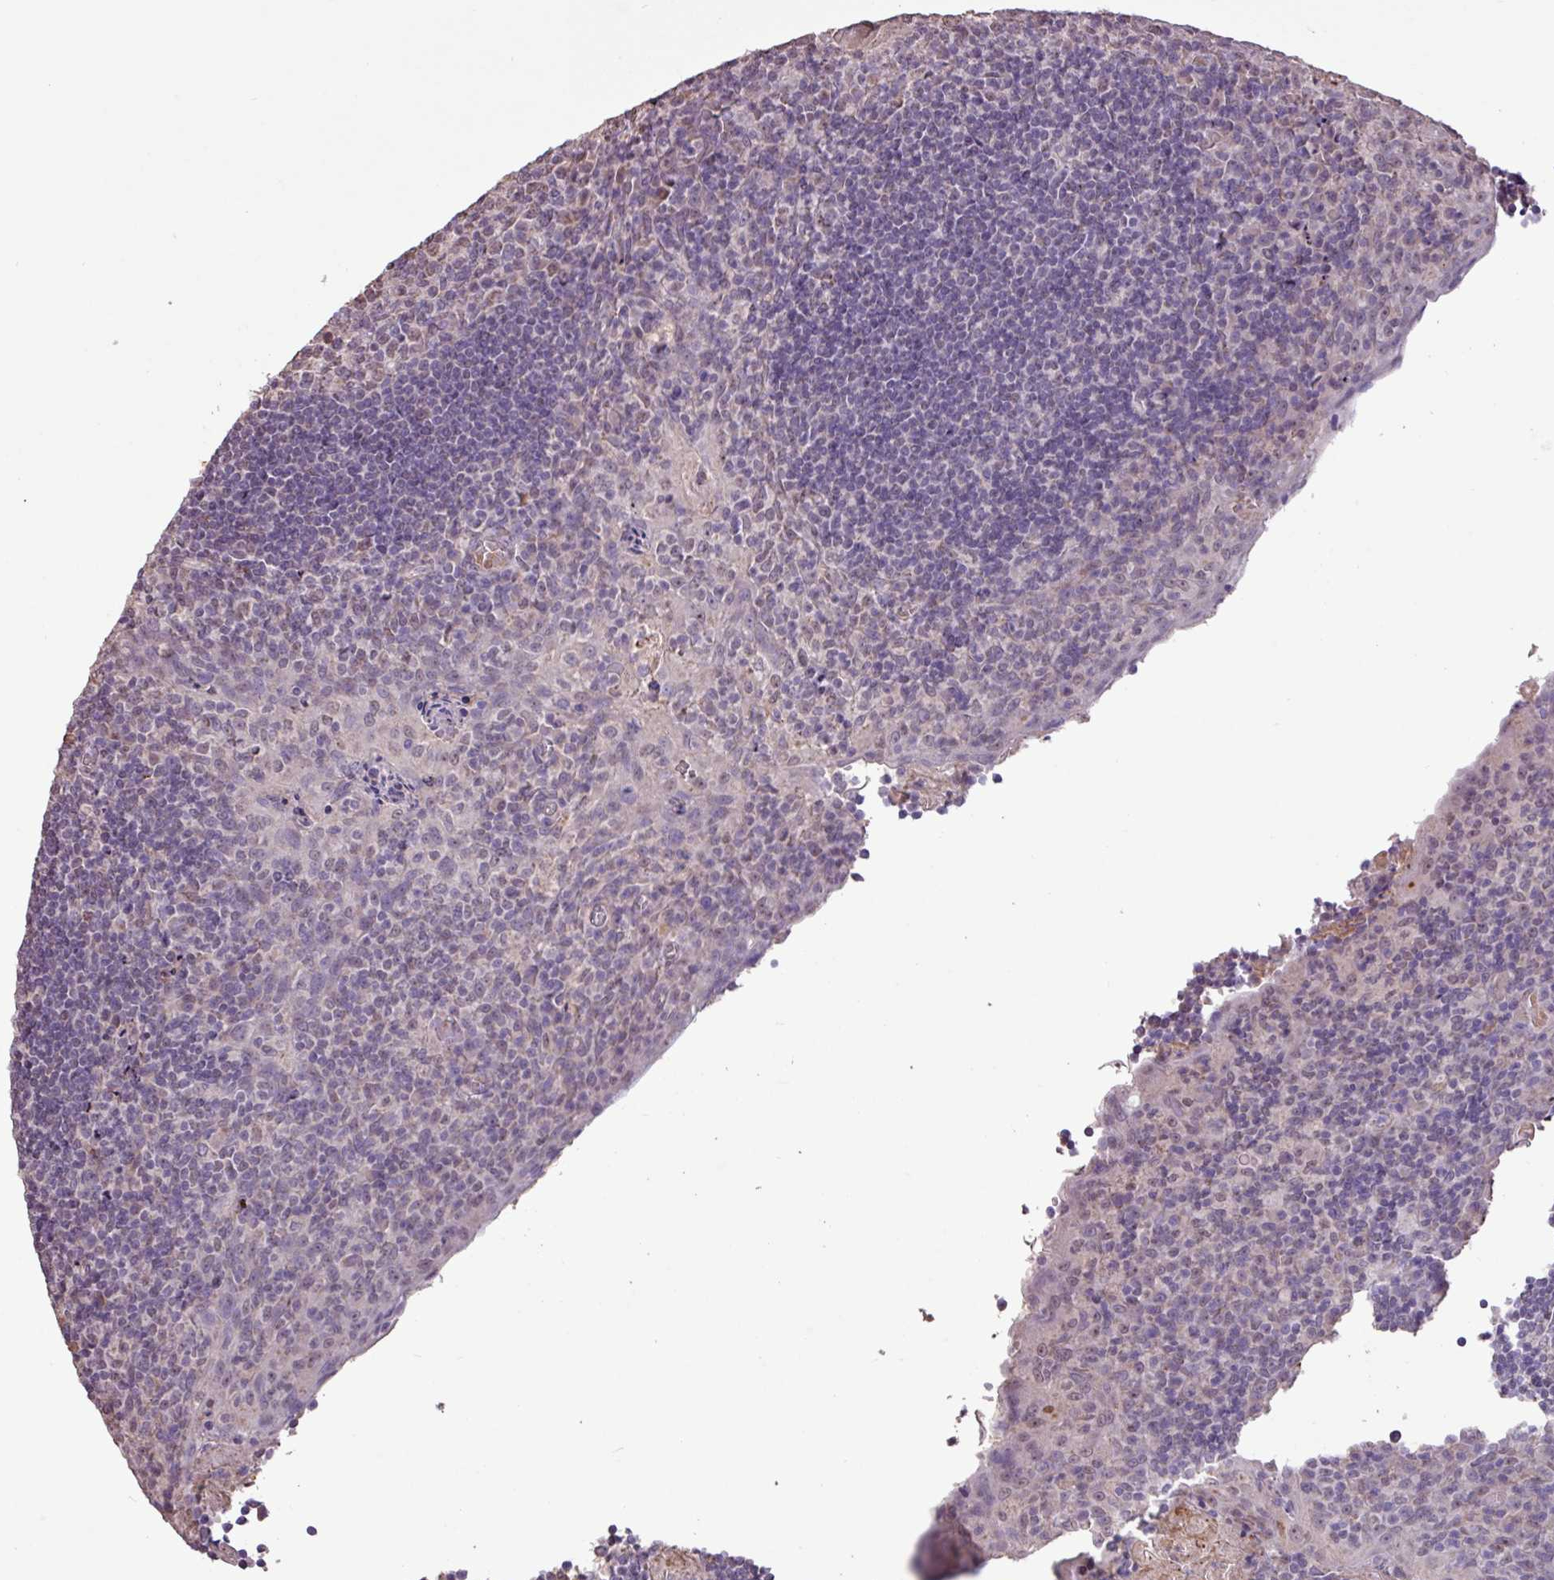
{"staining": {"intensity": "negative", "quantity": "none", "location": "none"}, "tissue": "tonsil", "cell_type": "Germinal center cells", "image_type": "normal", "snomed": [{"axis": "morphology", "description": "Normal tissue, NOS"}, {"axis": "topography", "description": "Tonsil"}], "caption": "The photomicrograph displays no significant expression in germinal center cells of tonsil.", "gene": "L3MBTL3", "patient": {"sex": "male", "age": 17}}